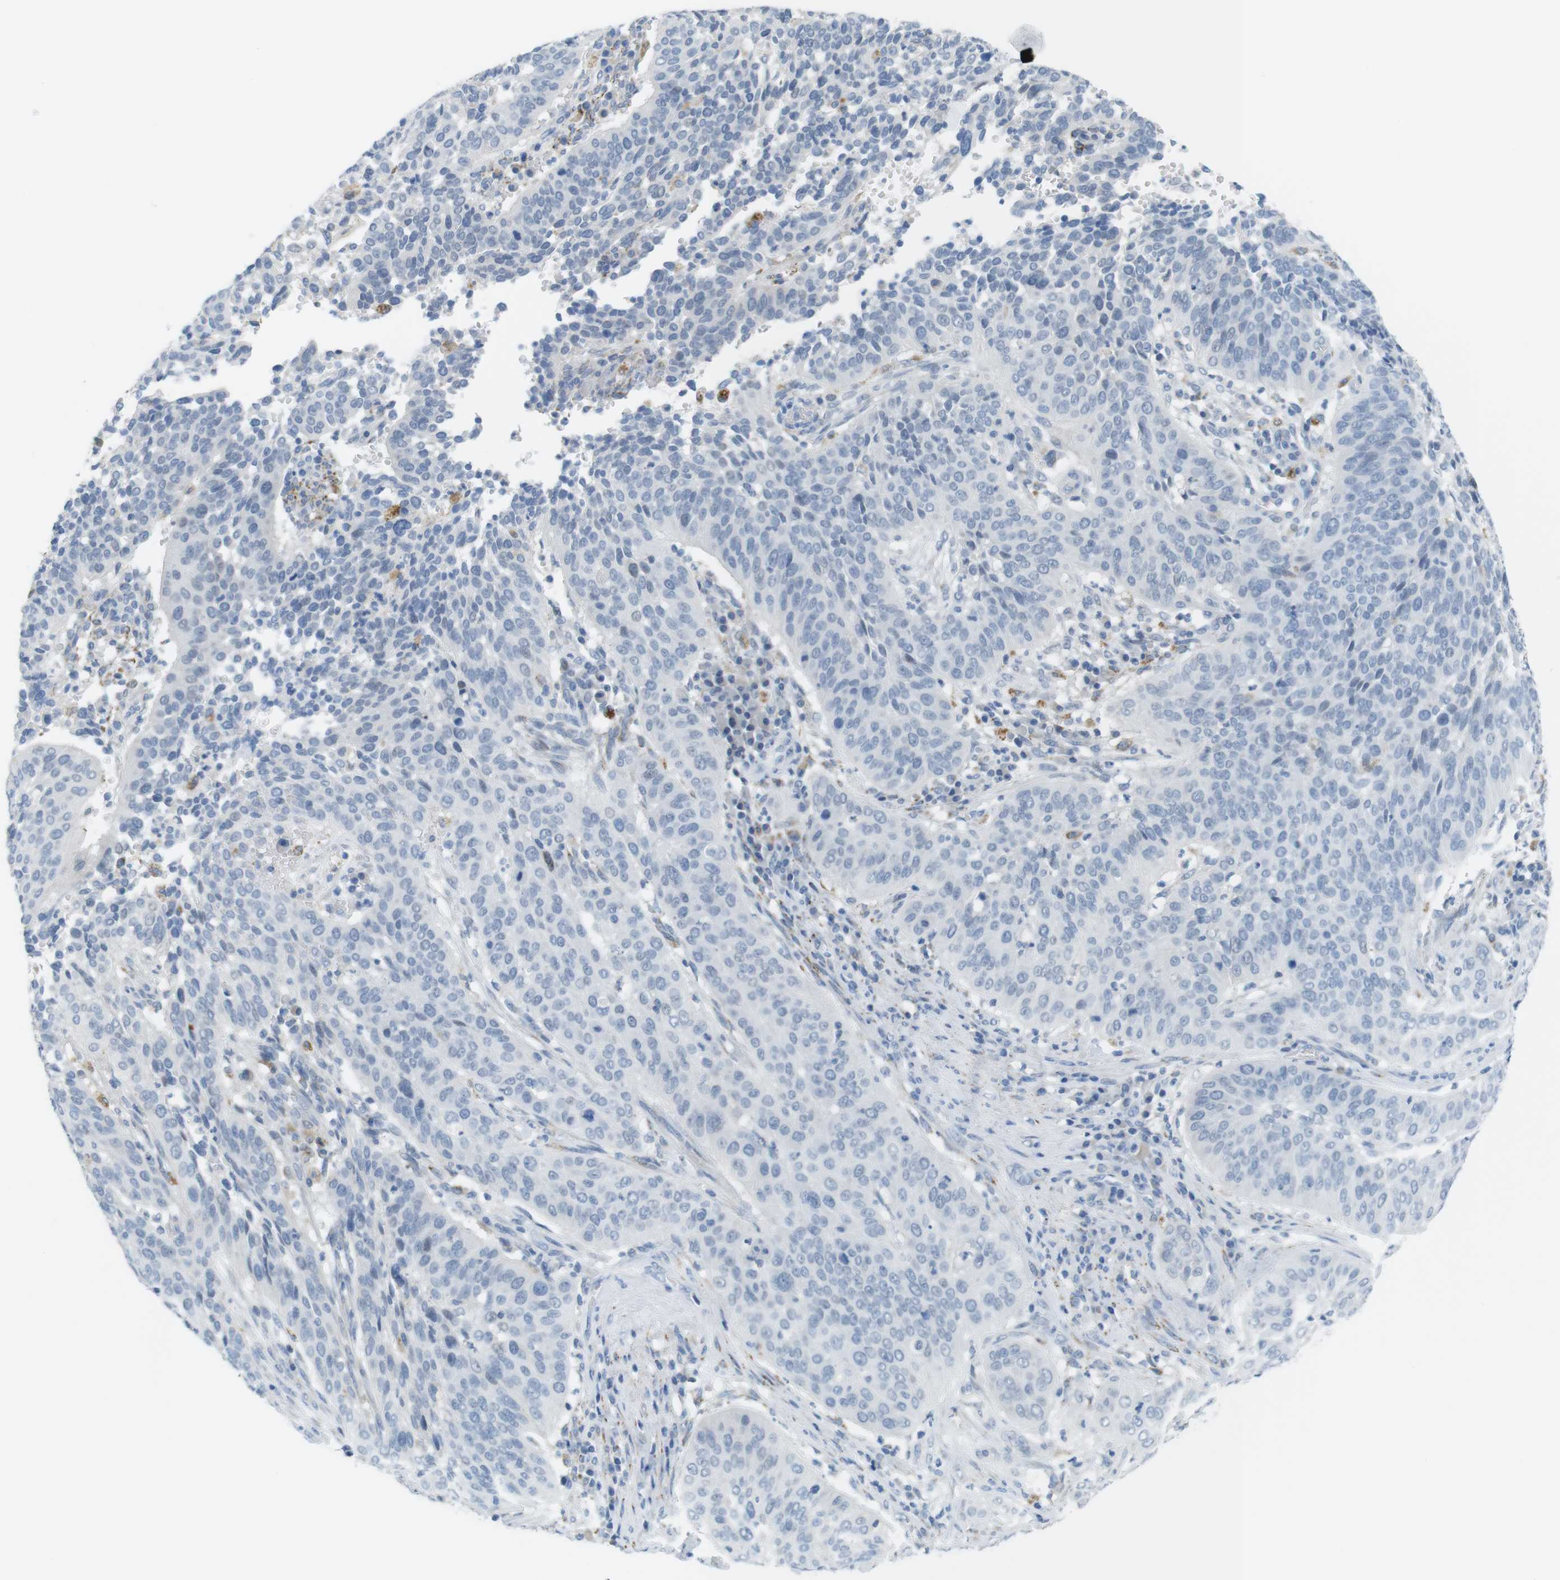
{"staining": {"intensity": "negative", "quantity": "none", "location": "none"}, "tissue": "cervical cancer", "cell_type": "Tumor cells", "image_type": "cancer", "snomed": [{"axis": "morphology", "description": "Normal tissue, NOS"}, {"axis": "morphology", "description": "Squamous cell carcinoma, NOS"}, {"axis": "topography", "description": "Cervix"}], "caption": "IHC micrograph of human cervical squamous cell carcinoma stained for a protein (brown), which shows no positivity in tumor cells.", "gene": "YIPF1", "patient": {"sex": "female", "age": 39}}